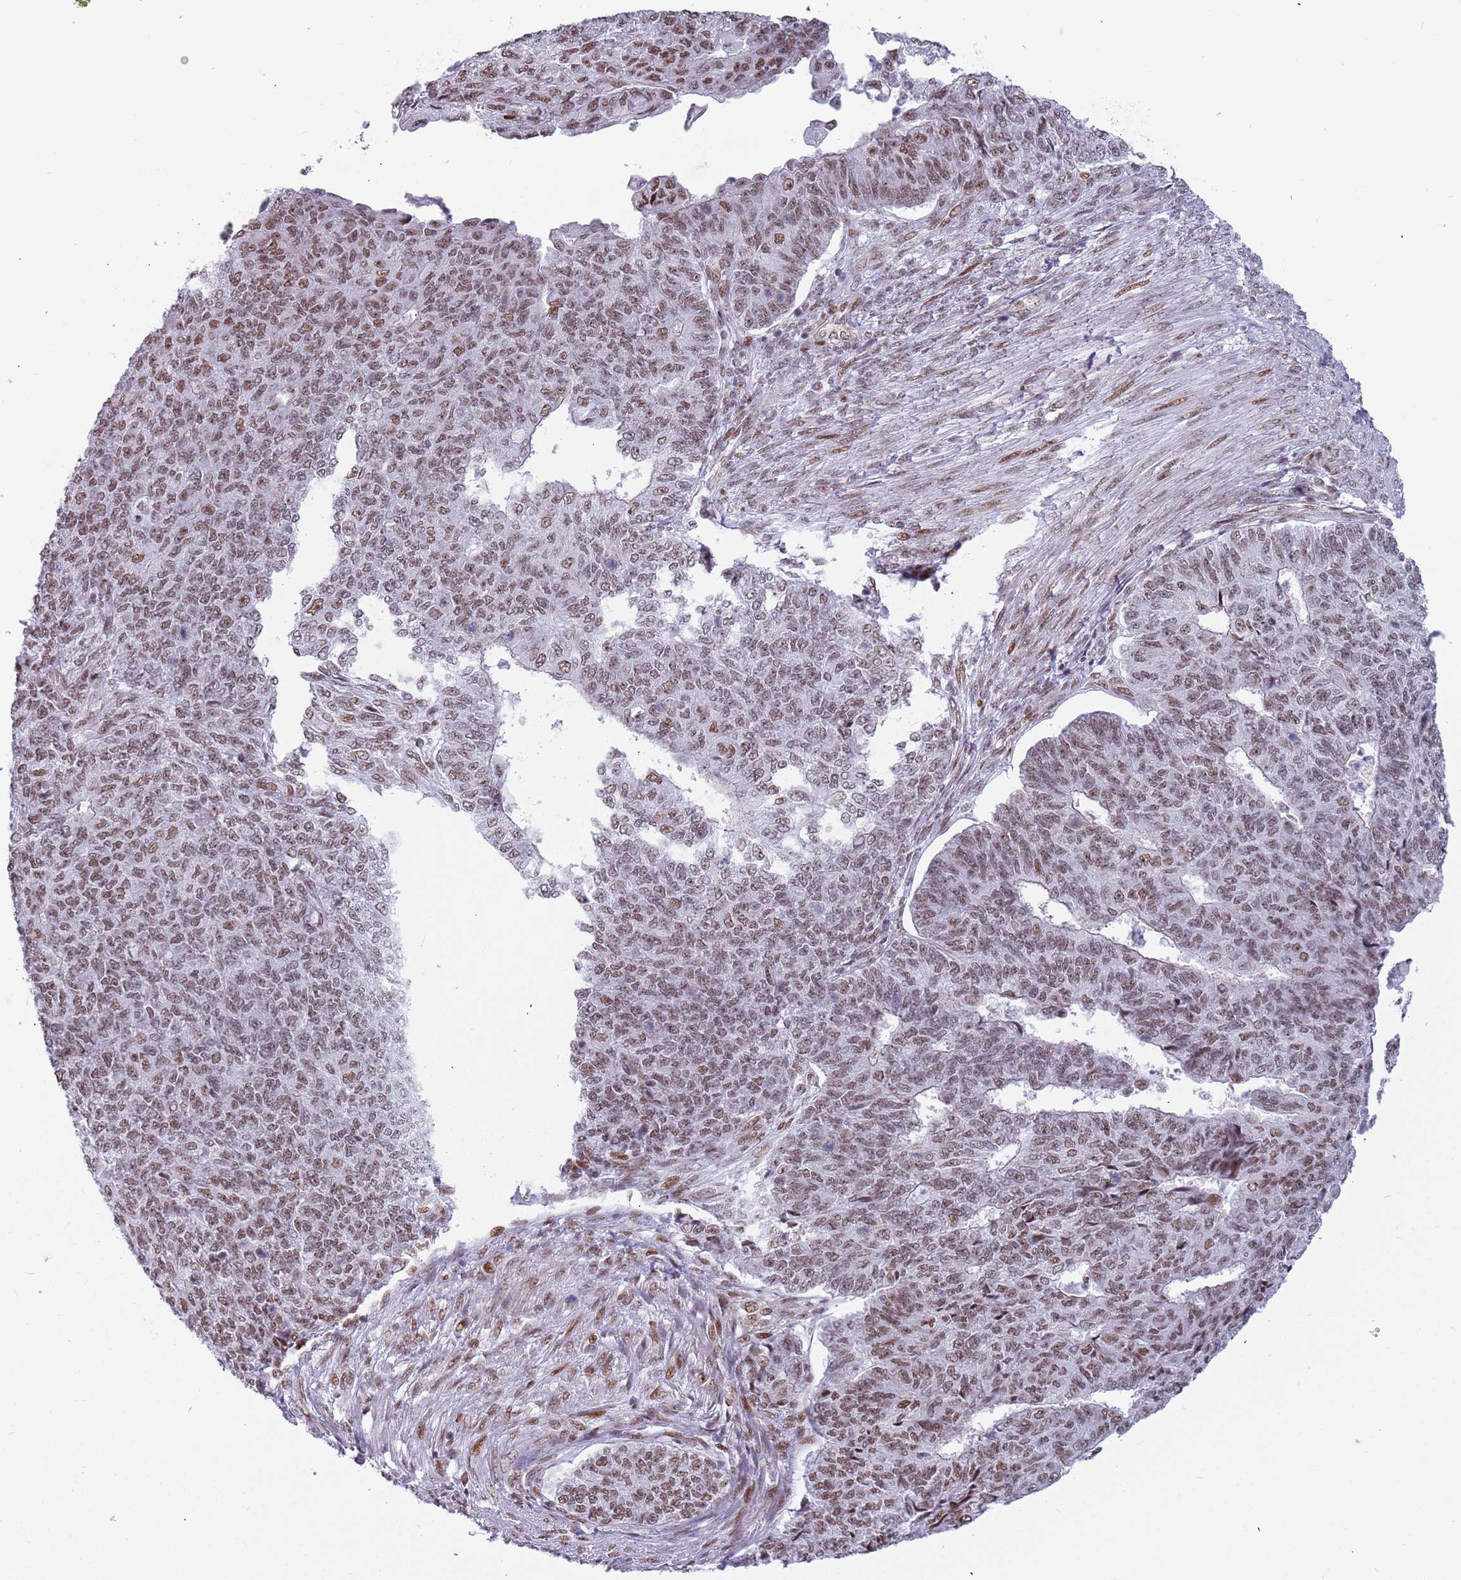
{"staining": {"intensity": "moderate", "quantity": ">75%", "location": "nuclear"}, "tissue": "endometrial cancer", "cell_type": "Tumor cells", "image_type": "cancer", "snomed": [{"axis": "morphology", "description": "Adenocarcinoma, NOS"}, {"axis": "topography", "description": "Endometrium"}], "caption": "IHC micrograph of endometrial cancer stained for a protein (brown), which shows medium levels of moderate nuclear expression in approximately >75% of tumor cells.", "gene": "LRMDA", "patient": {"sex": "female", "age": 32}}